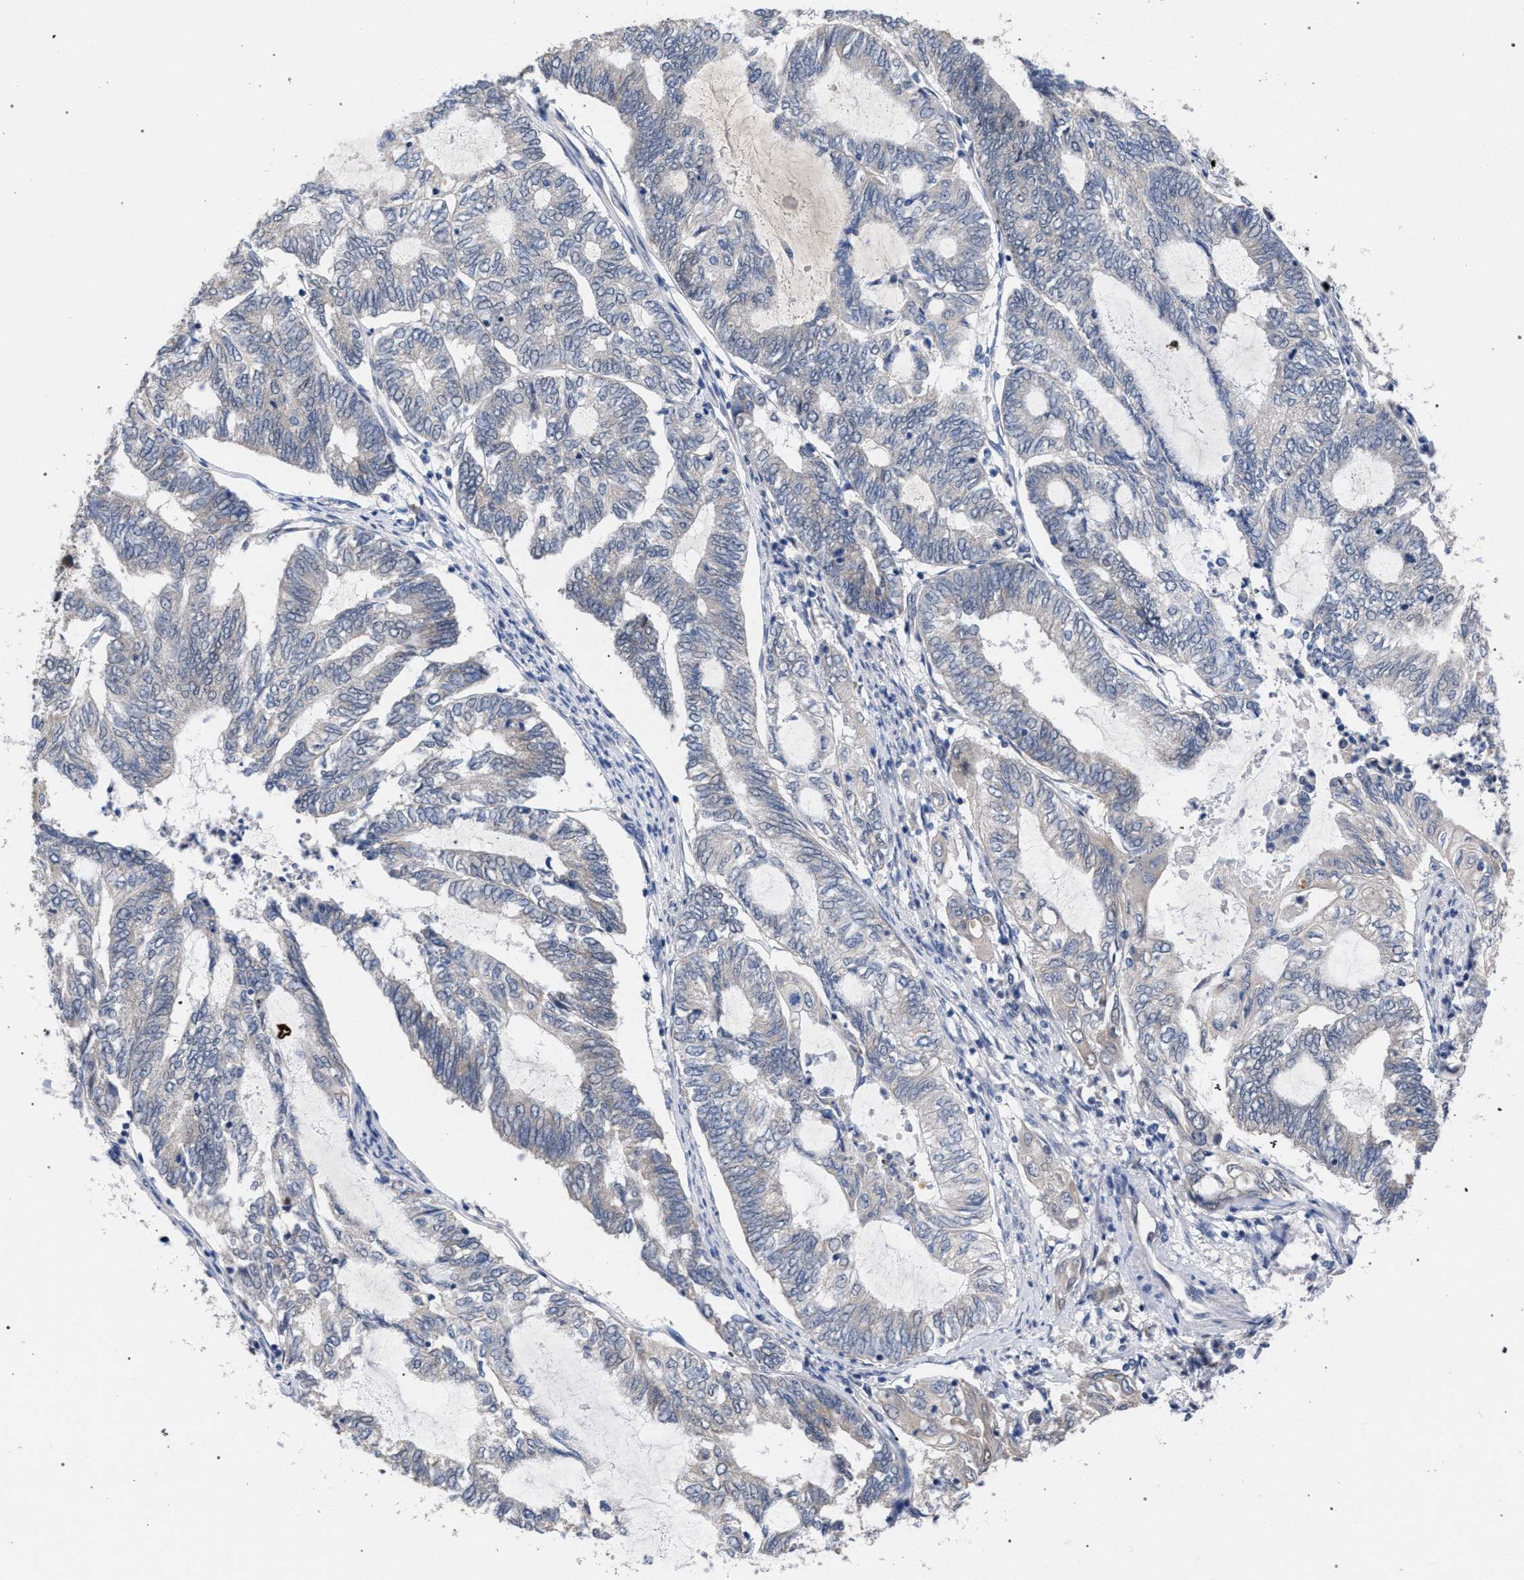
{"staining": {"intensity": "negative", "quantity": "none", "location": "none"}, "tissue": "endometrial cancer", "cell_type": "Tumor cells", "image_type": "cancer", "snomed": [{"axis": "morphology", "description": "Adenocarcinoma, NOS"}, {"axis": "topography", "description": "Uterus"}, {"axis": "topography", "description": "Endometrium"}], "caption": "Endometrial cancer was stained to show a protein in brown. There is no significant expression in tumor cells. Nuclei are stained in blue.", "gene": "GOLGA2", "patient": {"sex": "female", "age": 70}}